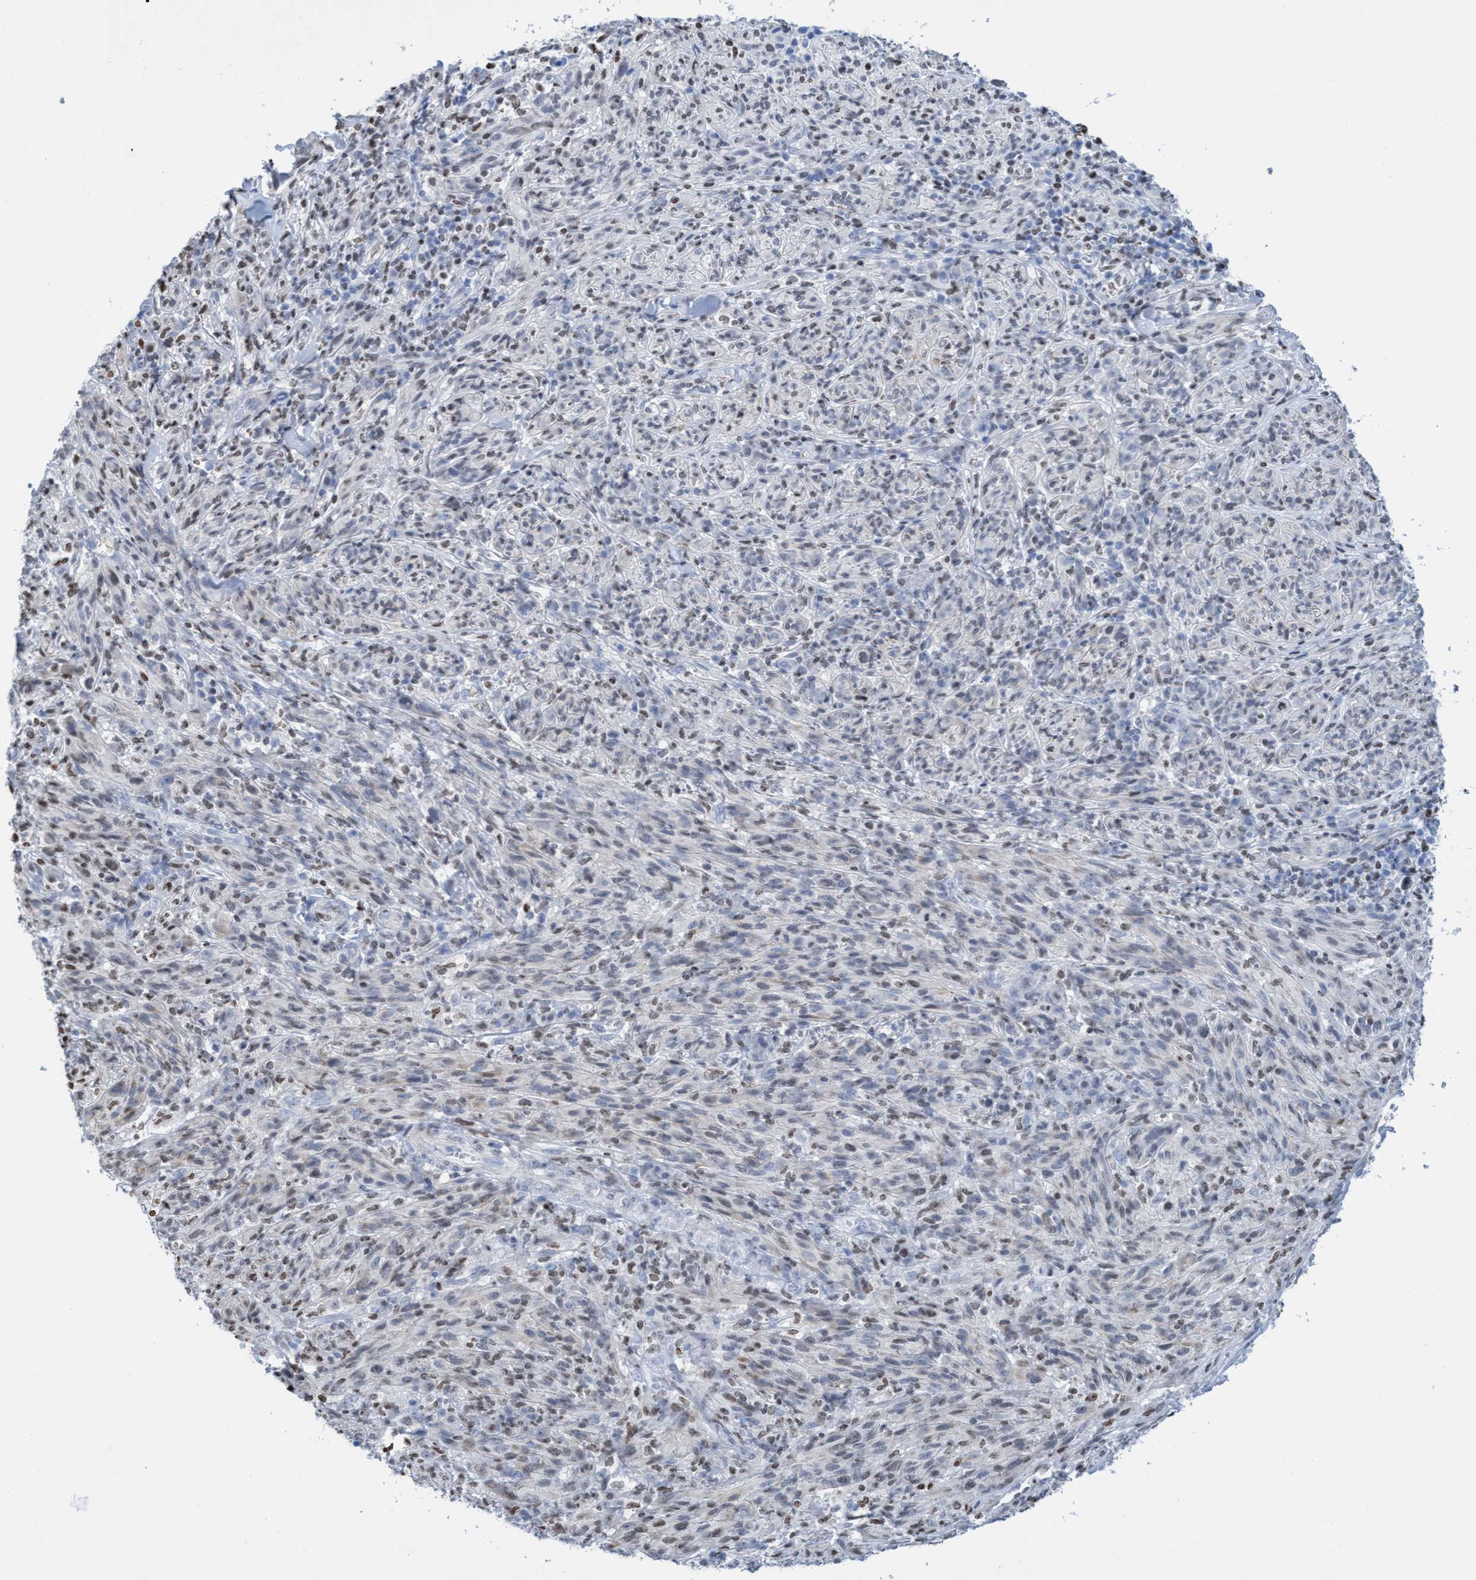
{"staining": {"intensity": "negative", "quantity": "none", "location": "none"}, "tissue": "melanoma", "cell_type": "Tumor cells", "image_type": "cancer", "snomed": [{"axis": "morphology", "description": "Malignant melanoma, NOS"}, {"axis": "topography", "description": "Skin of head"}], "caption": "Immunohistochemistry (IHC) of melanoma displays no staining in tumor cells.", "gene": "CBX2", "patient": {"sex": "male", "age": 96}}